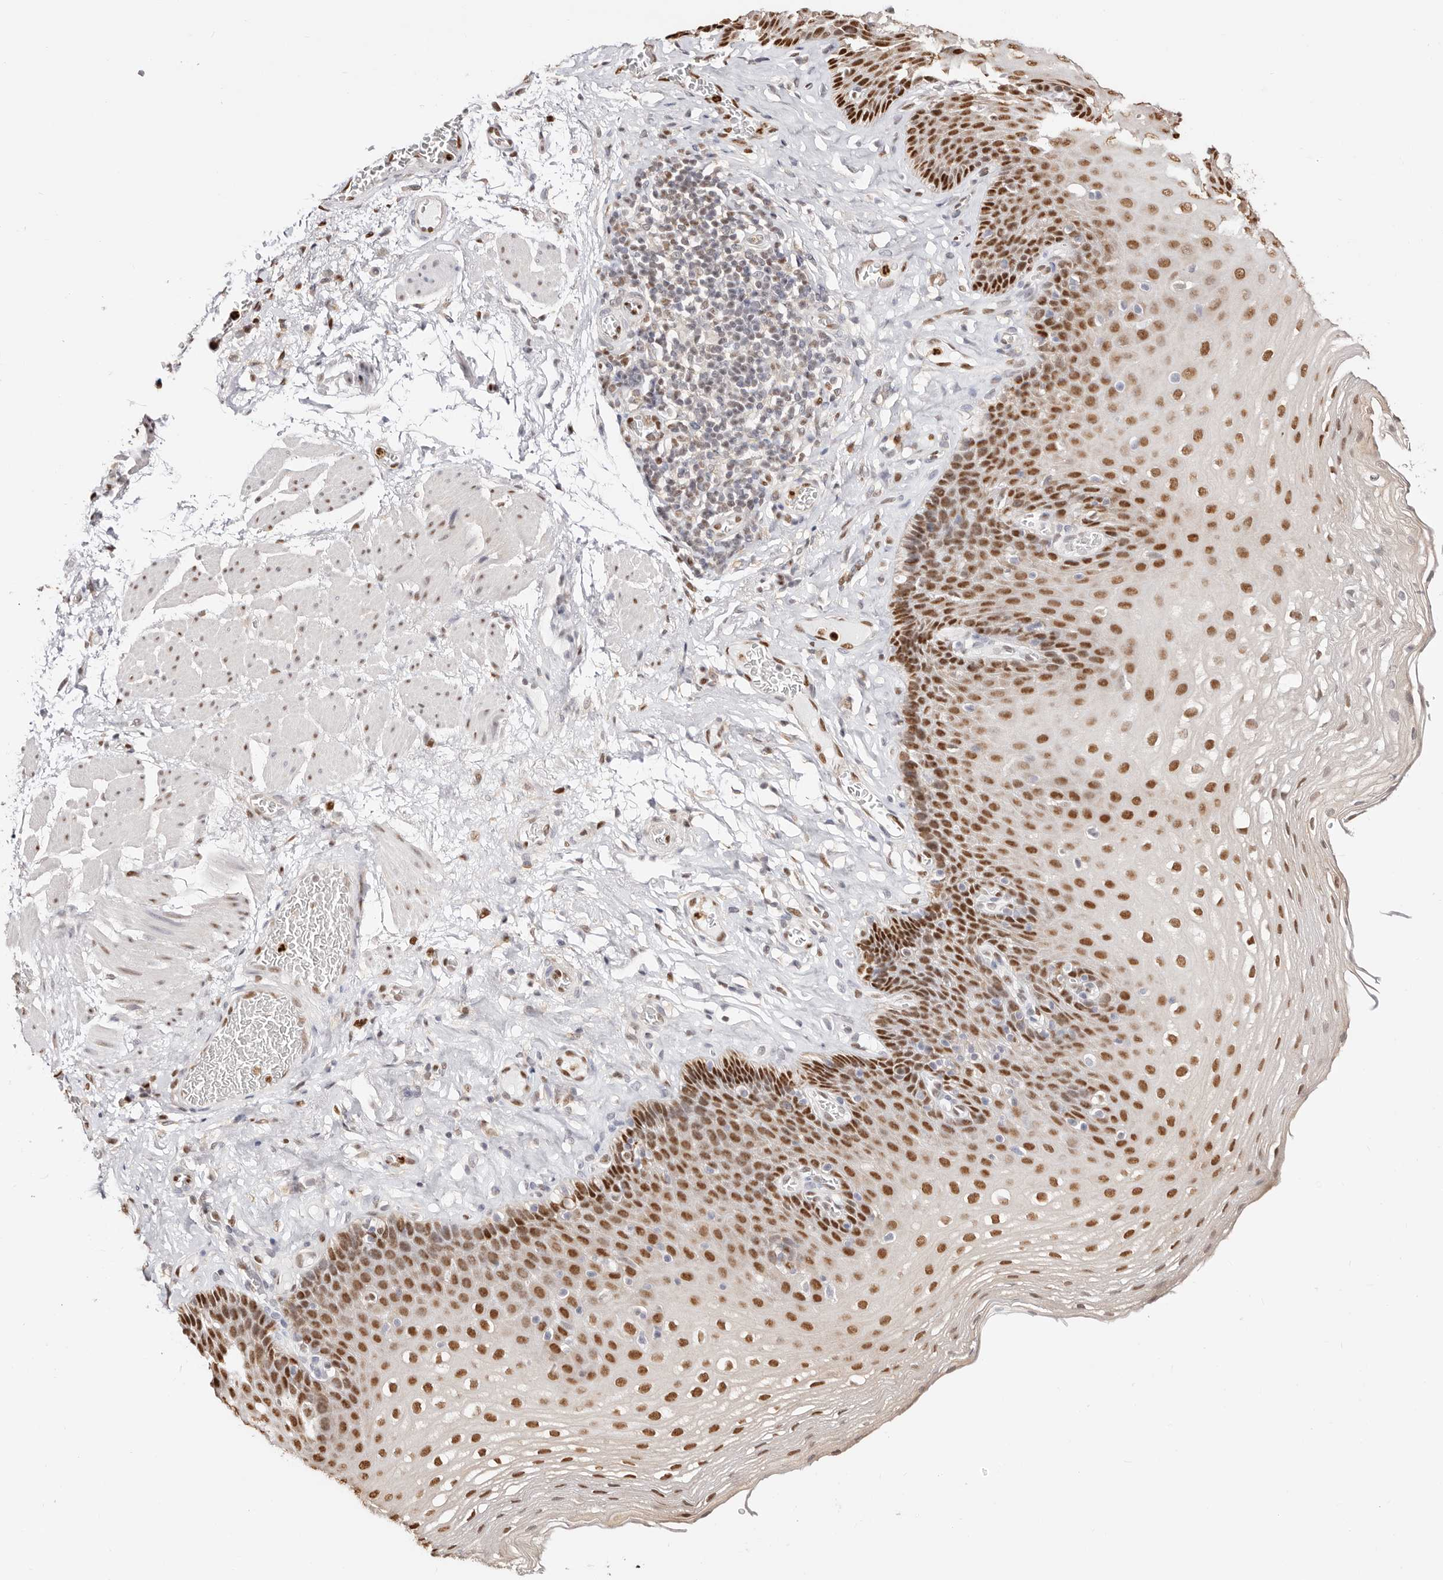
{"staining": {"intensity": "strong", "quantity": ">75%", "location": "nuclear"}, "tissue": "esophagus", "cell_type": "Squamous epithelial cells", "image_type": "normal", "snomed": [{"axis": "morphology", "description": "Normal tissue, NOS"}, {"axis": "topography", "description": "Esophagus"}], "caption": "Immunohistochemistry (IHC) image of unremarkable esophagus: esophagus stained using IHC shows high levels of strong protein expression localized specifically in the nuclear of squamous epithelial cells, appearing as a nuclear brown color.", "gene": "TKT", "patient": {"sex": "female", "age": 66}}